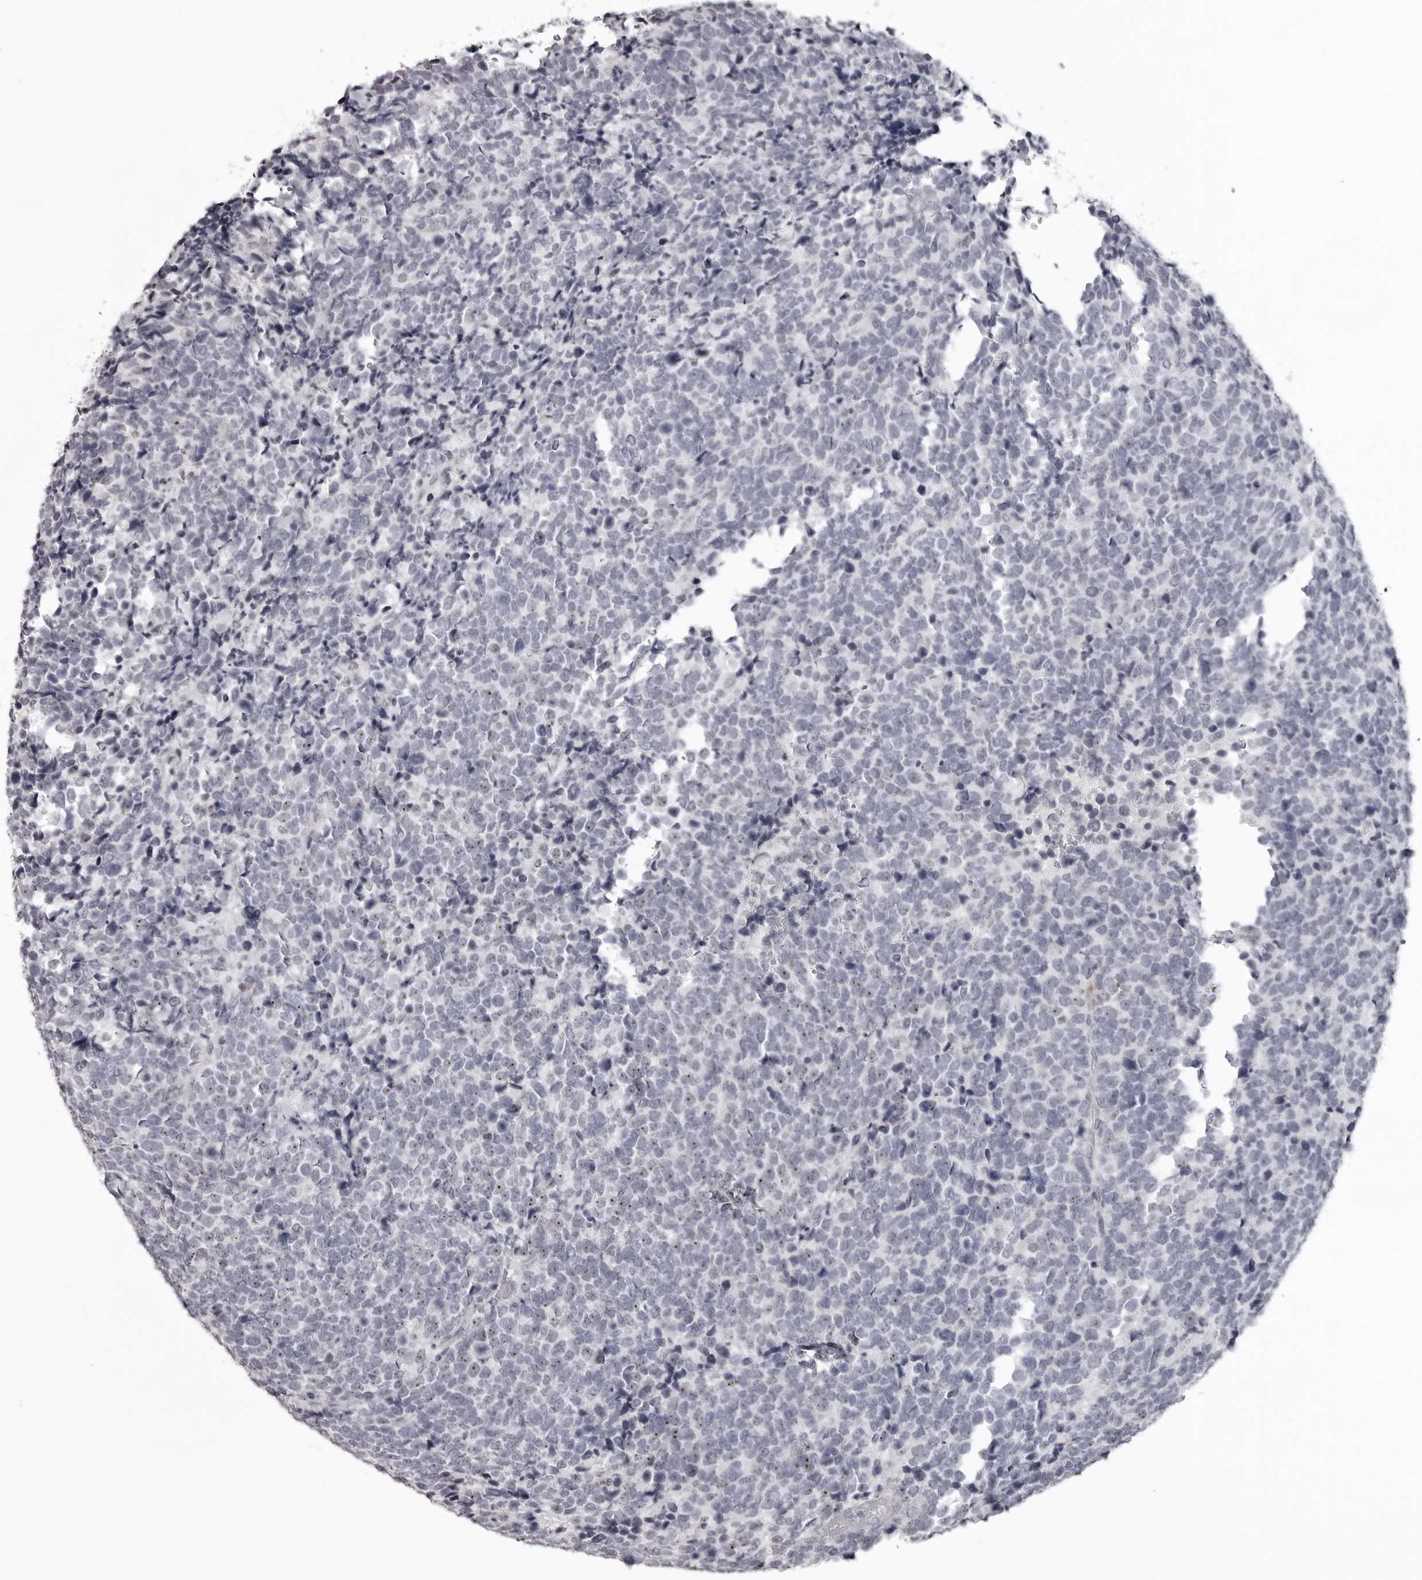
{"staining": {"intensity": "moderate", "quantity": "<25%", "location": "nuclear"}, "tissue": "urothelial cancer", "cell_type": "Tumor cells", "image_type": "cancer", "snomed": [{"axis": "morphology", "description": "Urothelial carcinoma, High grade"}, {"axis": "topography", "description": "Urinary bladder"}], "caption": "The image shows staining of urothelial carcinoma (high-grade), revealing moderate nuclear protein positivity (brown color) within tumor cells. (DAB (3,3'-diaminobenzidine) IHC with brightfield microscopy, high magnification).", "gene": "HELZ", "patient": {"sex": "female", "age": 82}}